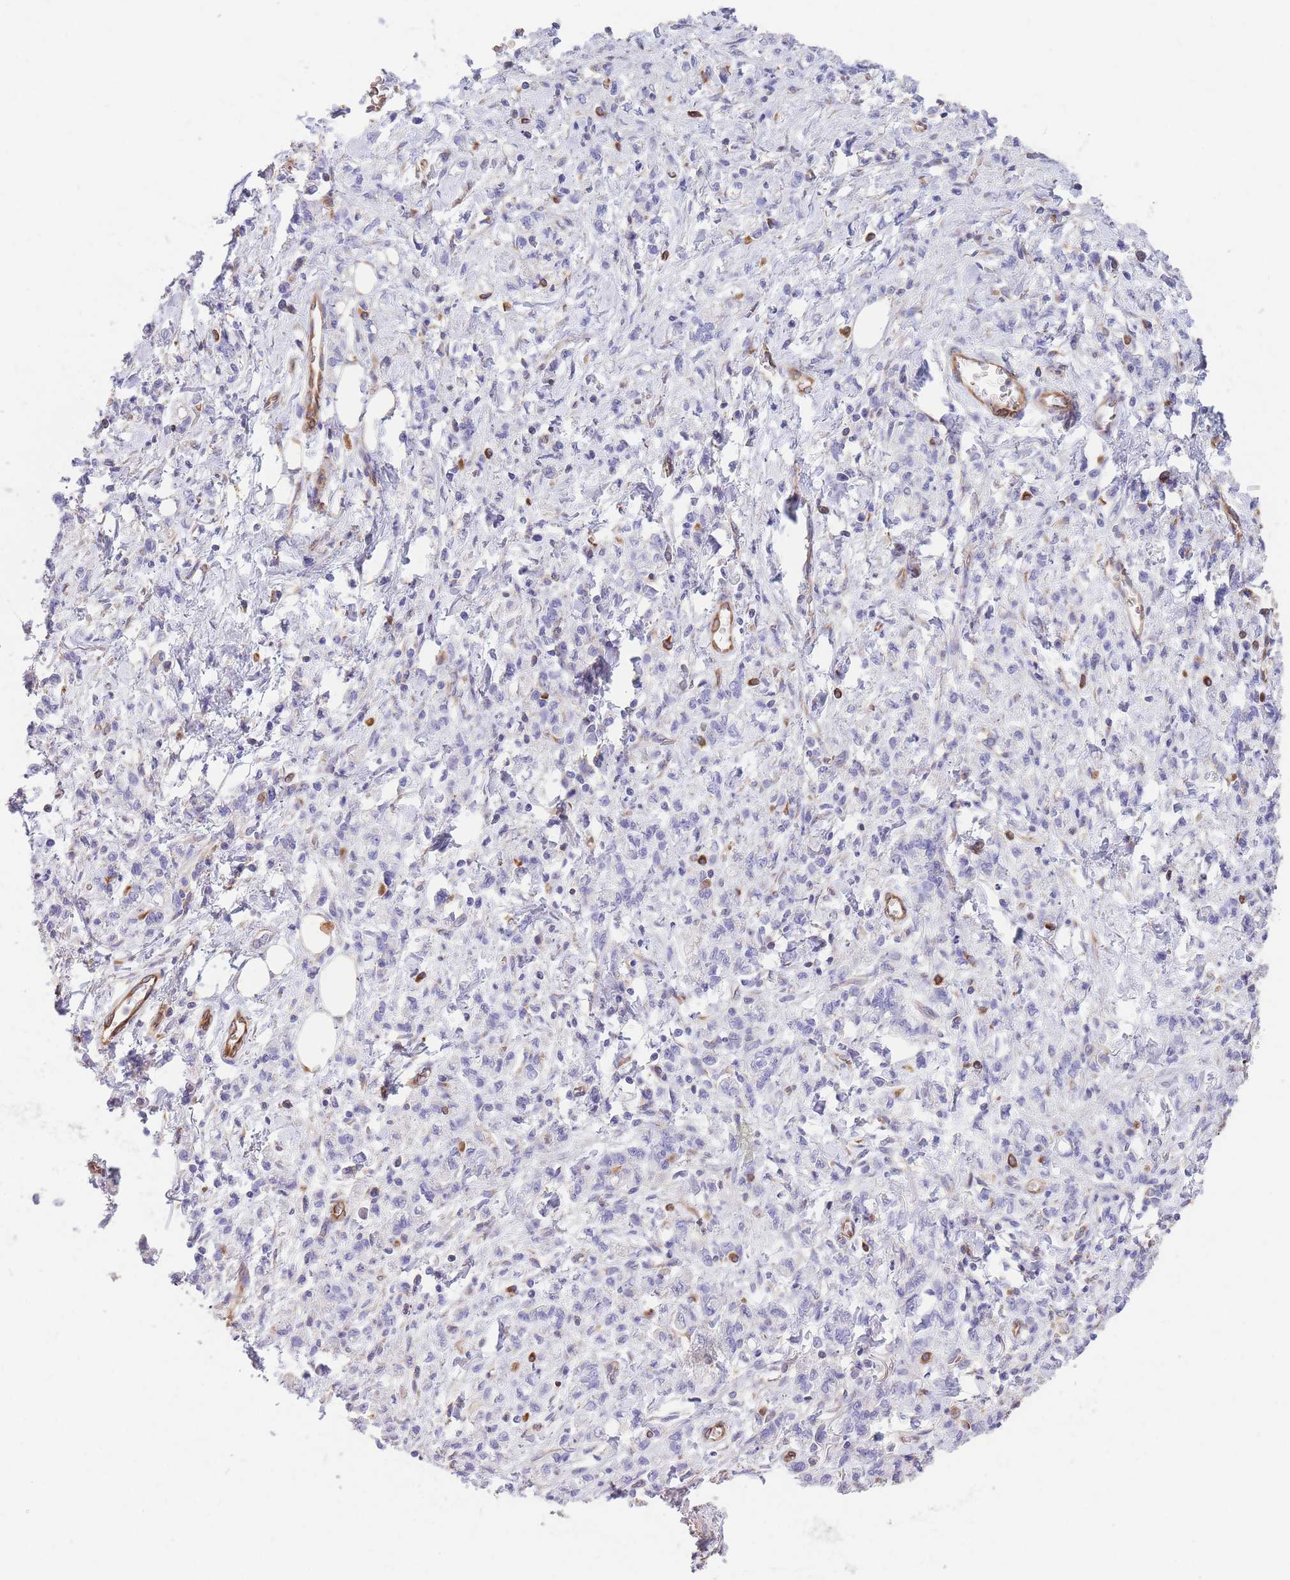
{"staining": {"intensity": "negative", "quantity": "none", "location": "none"}, "tissue": "stomach cancer", "cell_type": "Tumor cells", "image_type": "cancer", "snomed": [{"axis": "morphology", "description": "Adenocarcinoma, NOS"}, {"axis": "topography", "description": "Stomach"}], "caption": "Protein analysis of stomach cancer reveals no significant positivity in tumor cells.", "gene": "ANKRD53", "patient": {"sex": "male", "age": 77}}